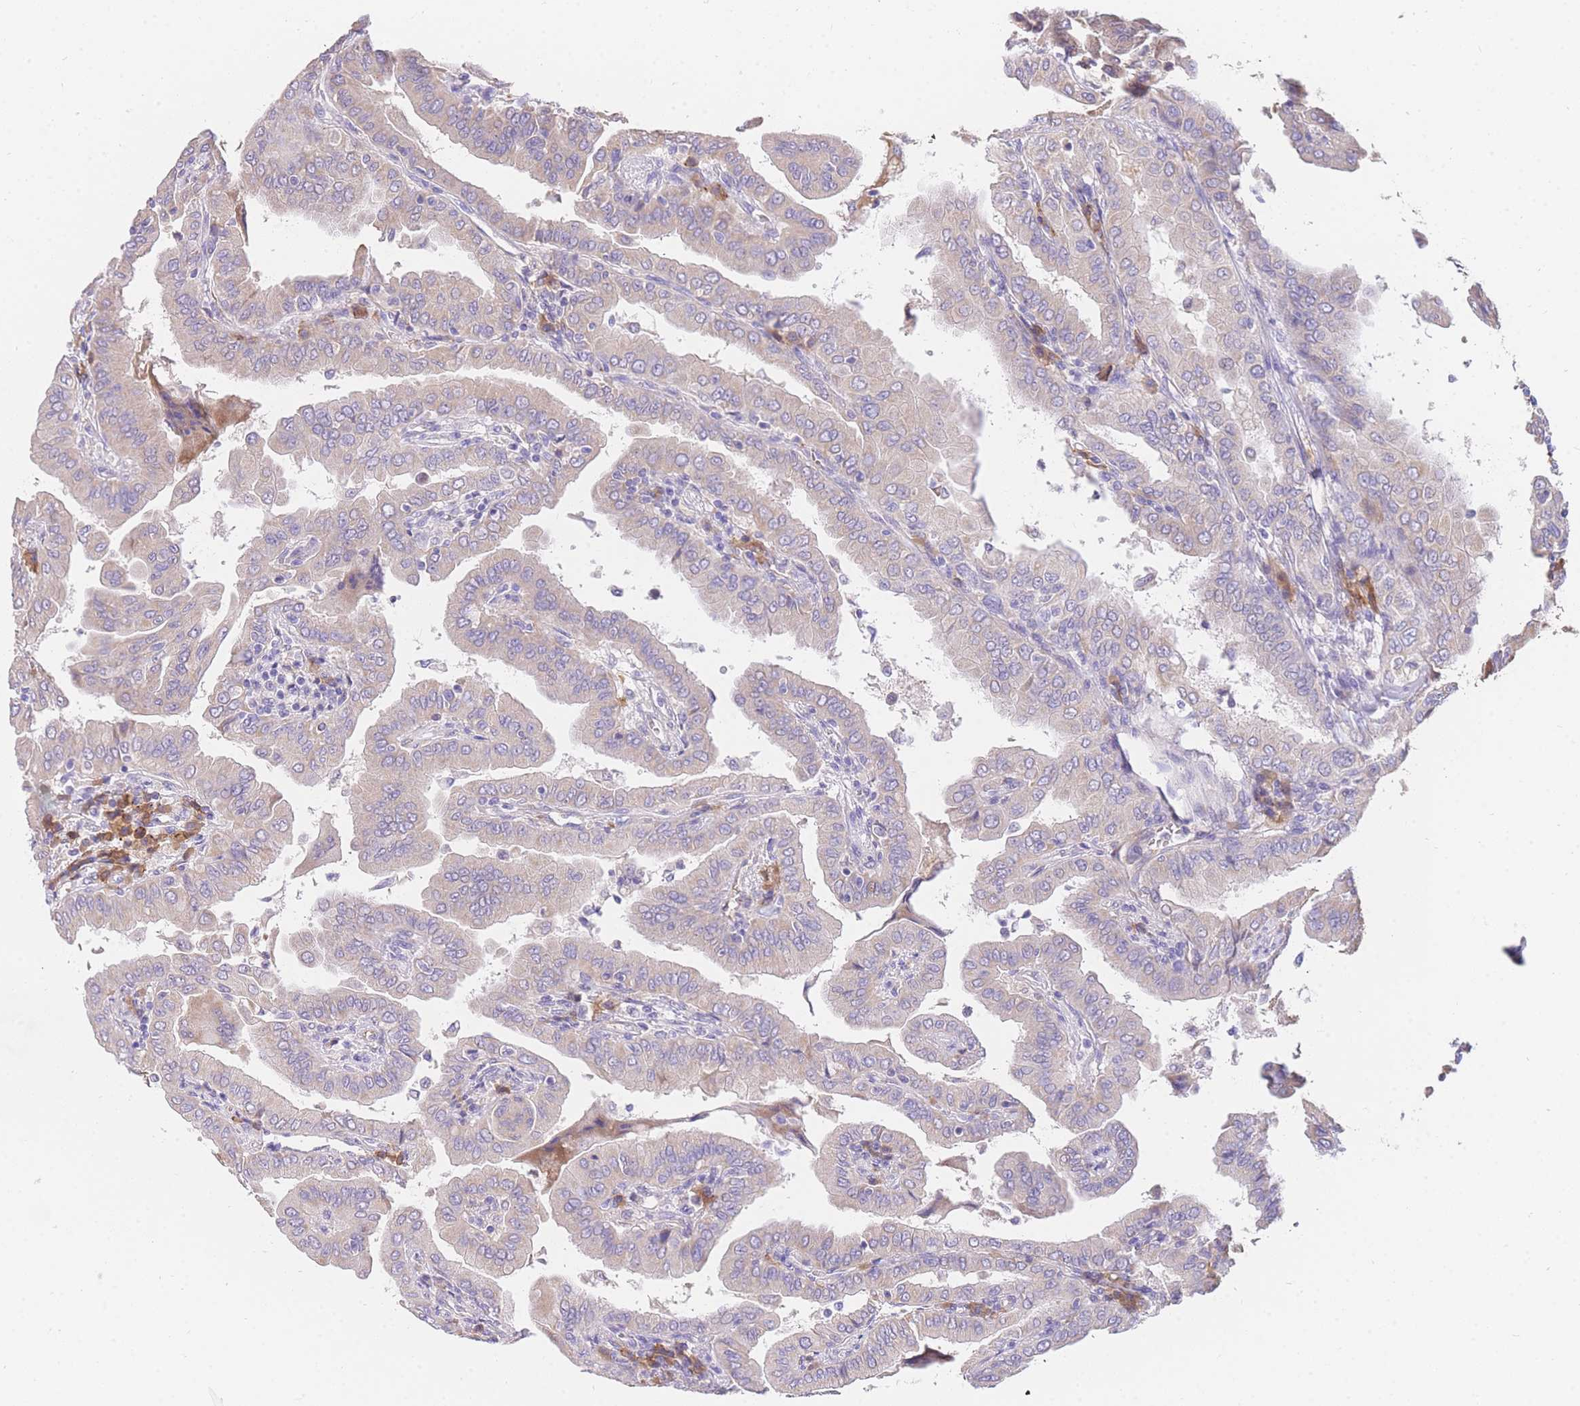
{"staining": {"intensity": "weak", "quantity": "<25%", "location": "cytoplasmic/membranous"}, "tissue": "thyroid cancer", "cell_type": "Tumor cells", "image_type": "cancer", "snomed": [{"axis": "morphology", "description": "Papillary adenocarcinoma, NOS"}, {"axis": "topography", "description": "Thyroid gland"}], "caption": "IHC histopathology image of thyroid papillary adenocarcinoma stained for a protein (brown), which exhibits no staining in tumor cells.", "gene": "C2orf88", "patient": {"sex": "male", "age": 33}}